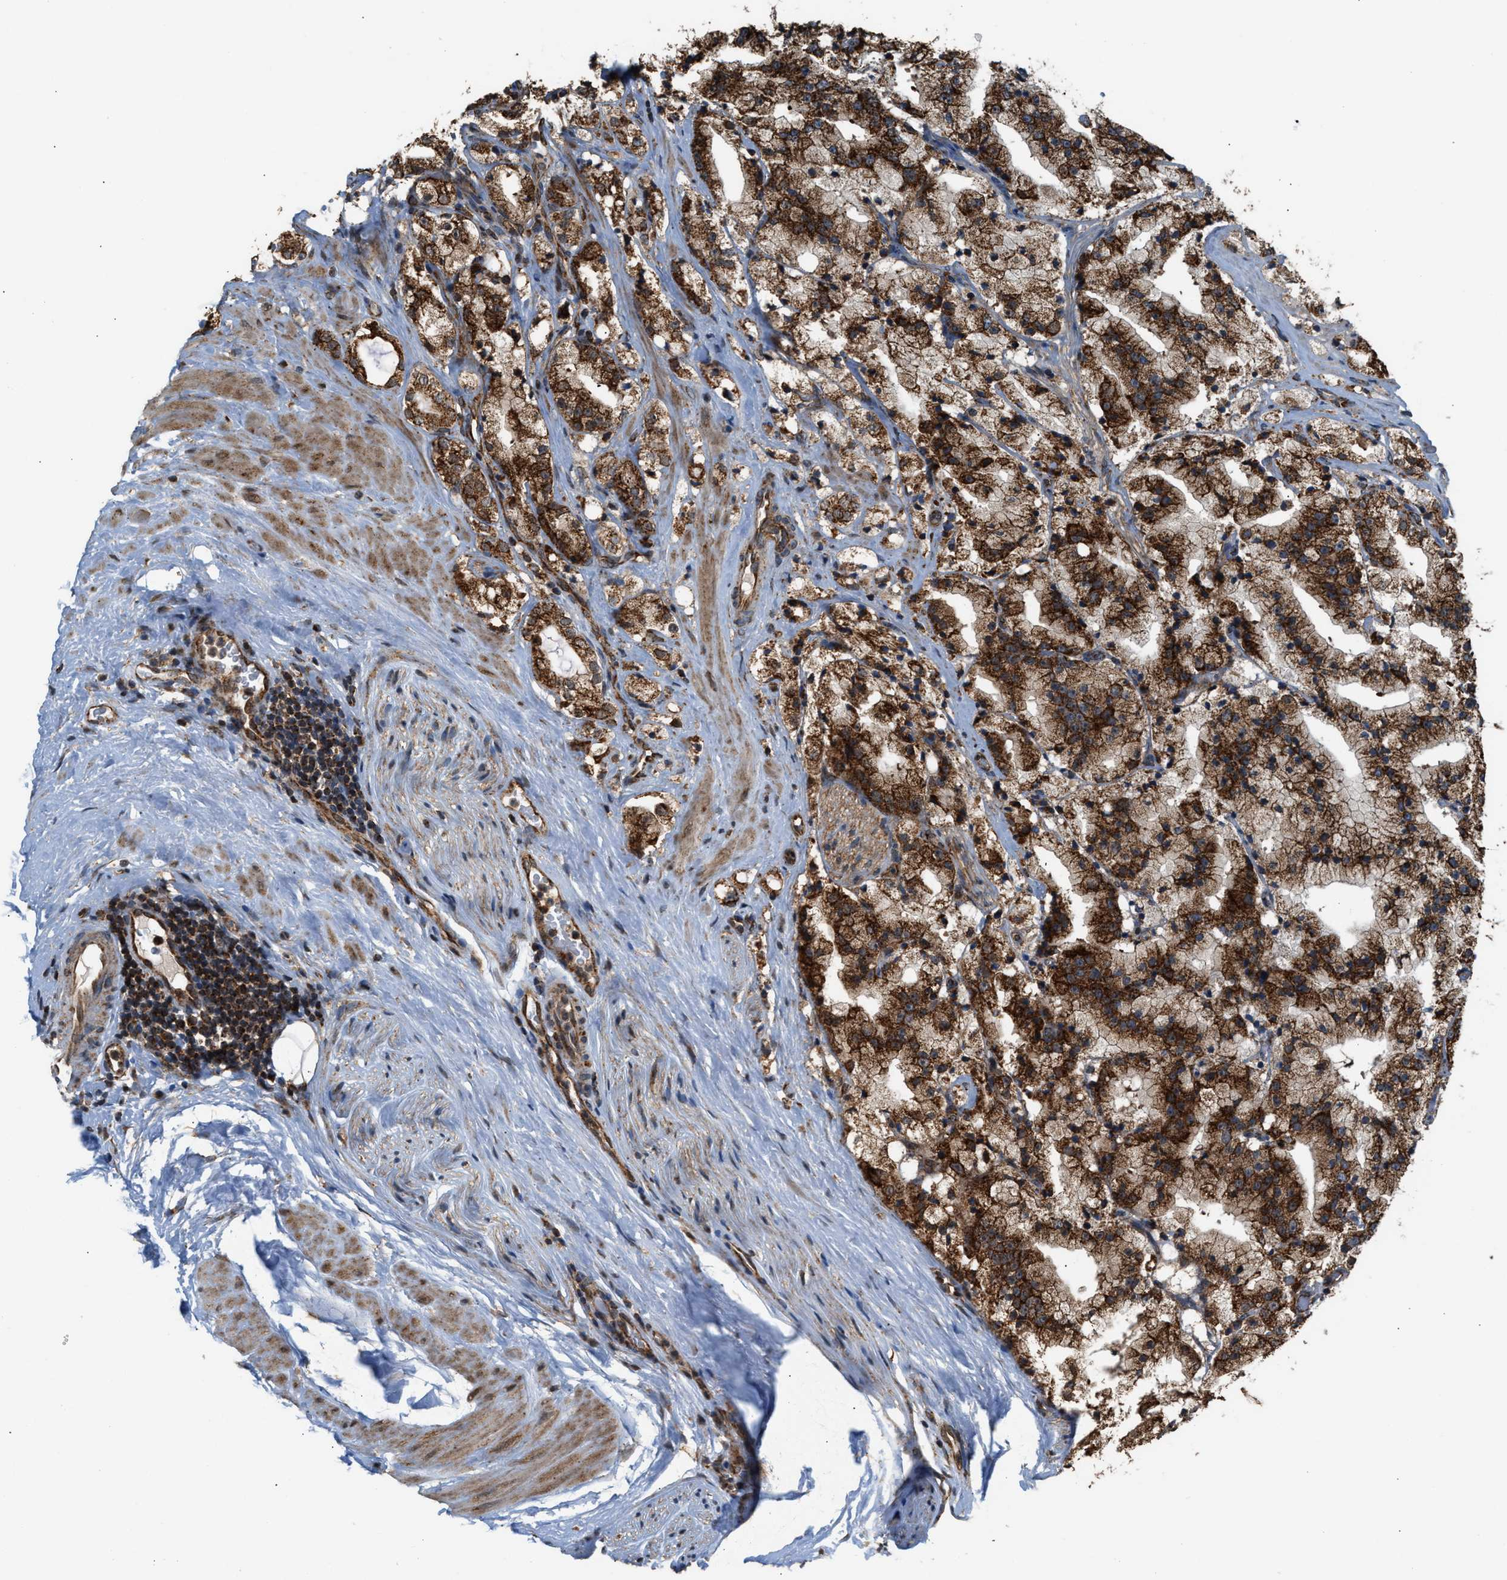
{"staining": {"intensity": "strong", "quantity": ">75%", "location": "cytoplasmic/membranous"}, "tissue": "prostate cancer", "cell_type": "Tumor cells", "image_type": "cancer", "snomed": [{"axis": "morphology", "description": "Adenocarcinoma, High grade"}, {"axis": "topography", "description": "Prostate"}], "caption": "High-magnification brightfield microscopy of prostate cancer (adenocarcinoma (high-grade)) stained with DAB (3,3'-diaminobenzidine) (brown) and counterstained with hematoxylin (blue). tumor cells exhibit strong cytoplasmic/membranous expression is appreciated in about>75% of cells.", "gene": "SGSM2", "patient": {"sex": "male", "age": 64}}